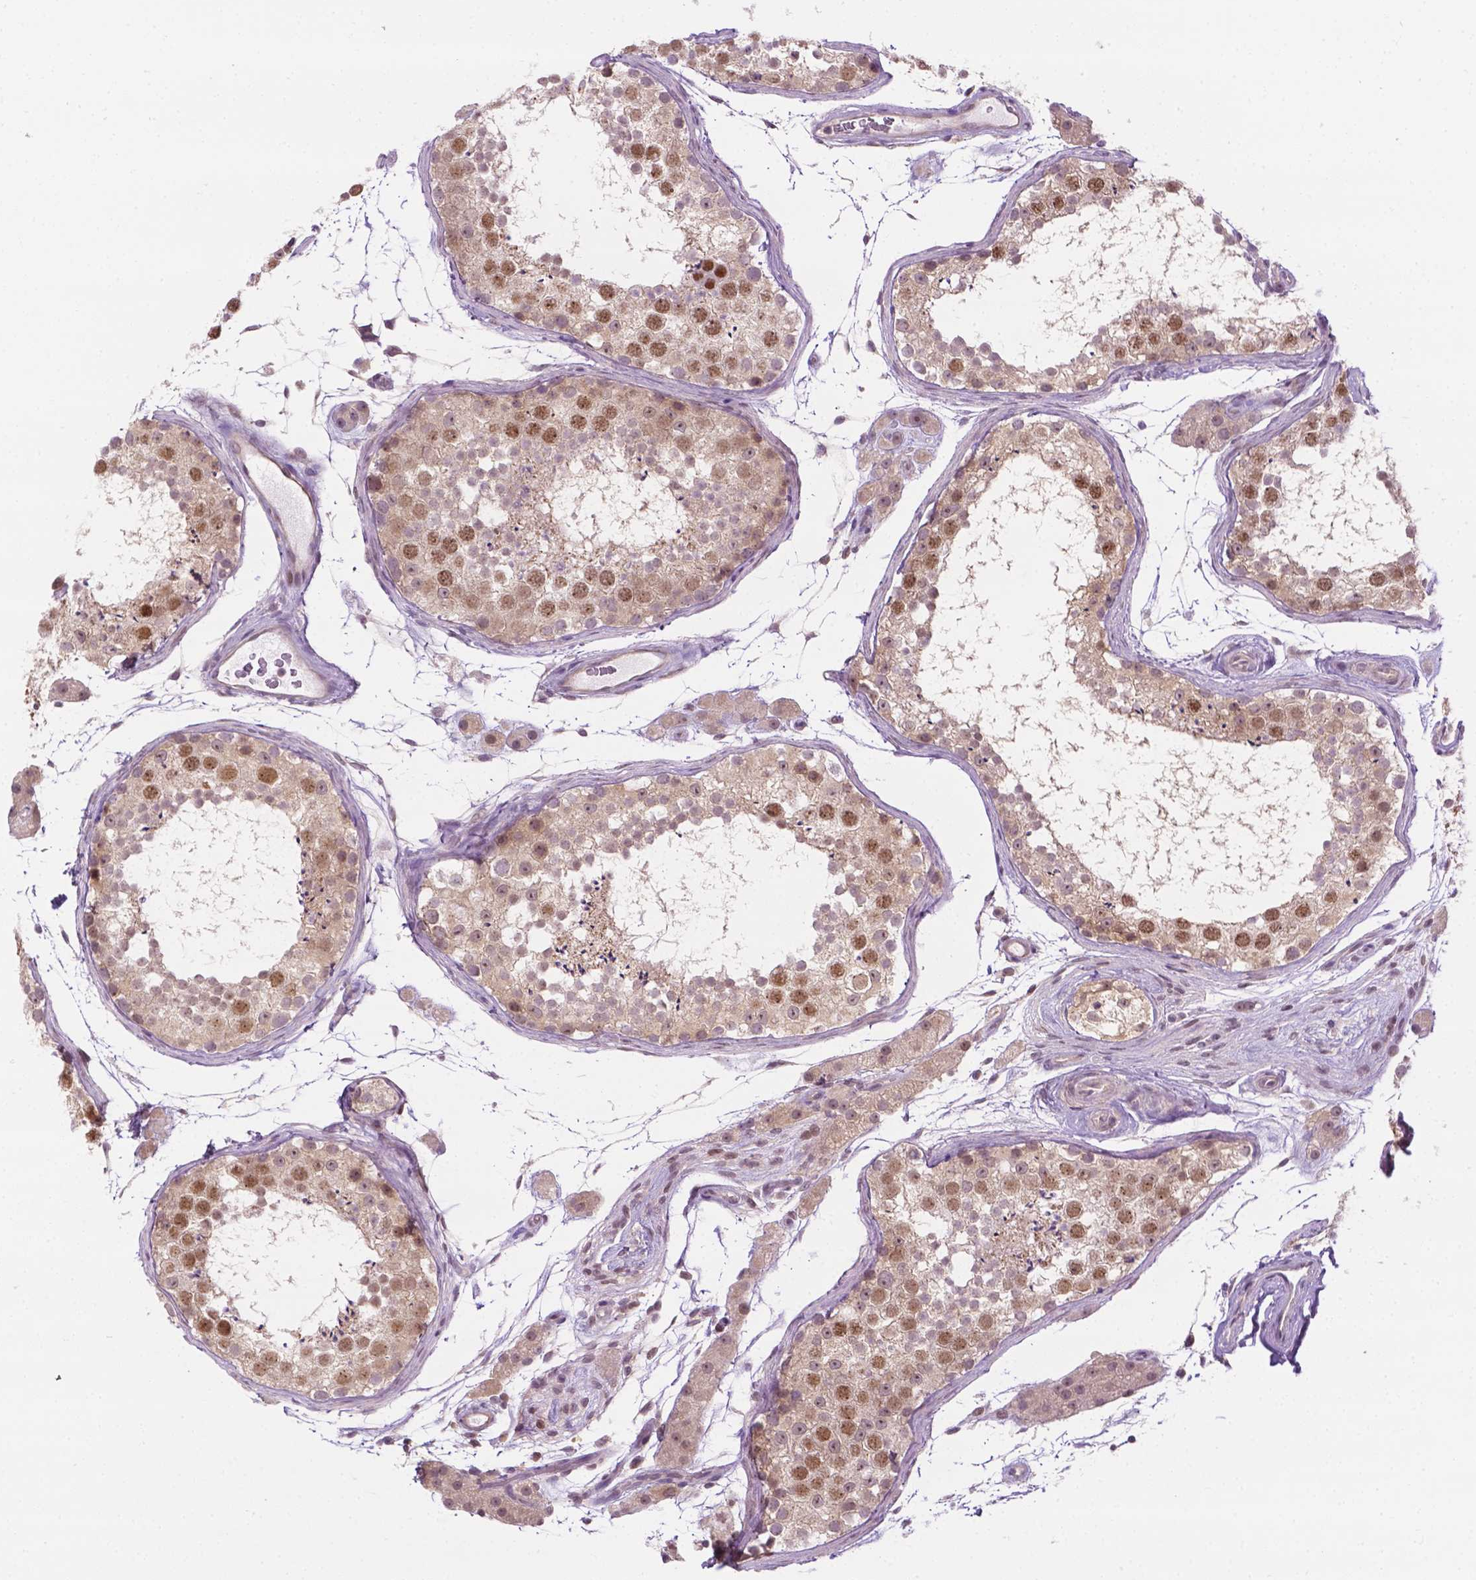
{"staining": {"intensity": "moderate", "quantity": "25%-75%", "location": "nuclear"}, "tissue": "testis", "cell_type": "Cells in seminiferous ducts", "image_type": "normal", "snomed": [{"axis": "morphology", "description": "Normal tissue, NOS"}, {"axis": "topography", "description": "Testis"}], "caption": "This image displays unremarkable testis stained with immunohistochemistry (IHC) to label a protein in brown. The nuclear of cells in seminiferous ducts show moderate positivity for the protein. Nuclei are counter-stained blue.", "gene": "DENND4A", "patient": {"sex": "male", "age": 41}}